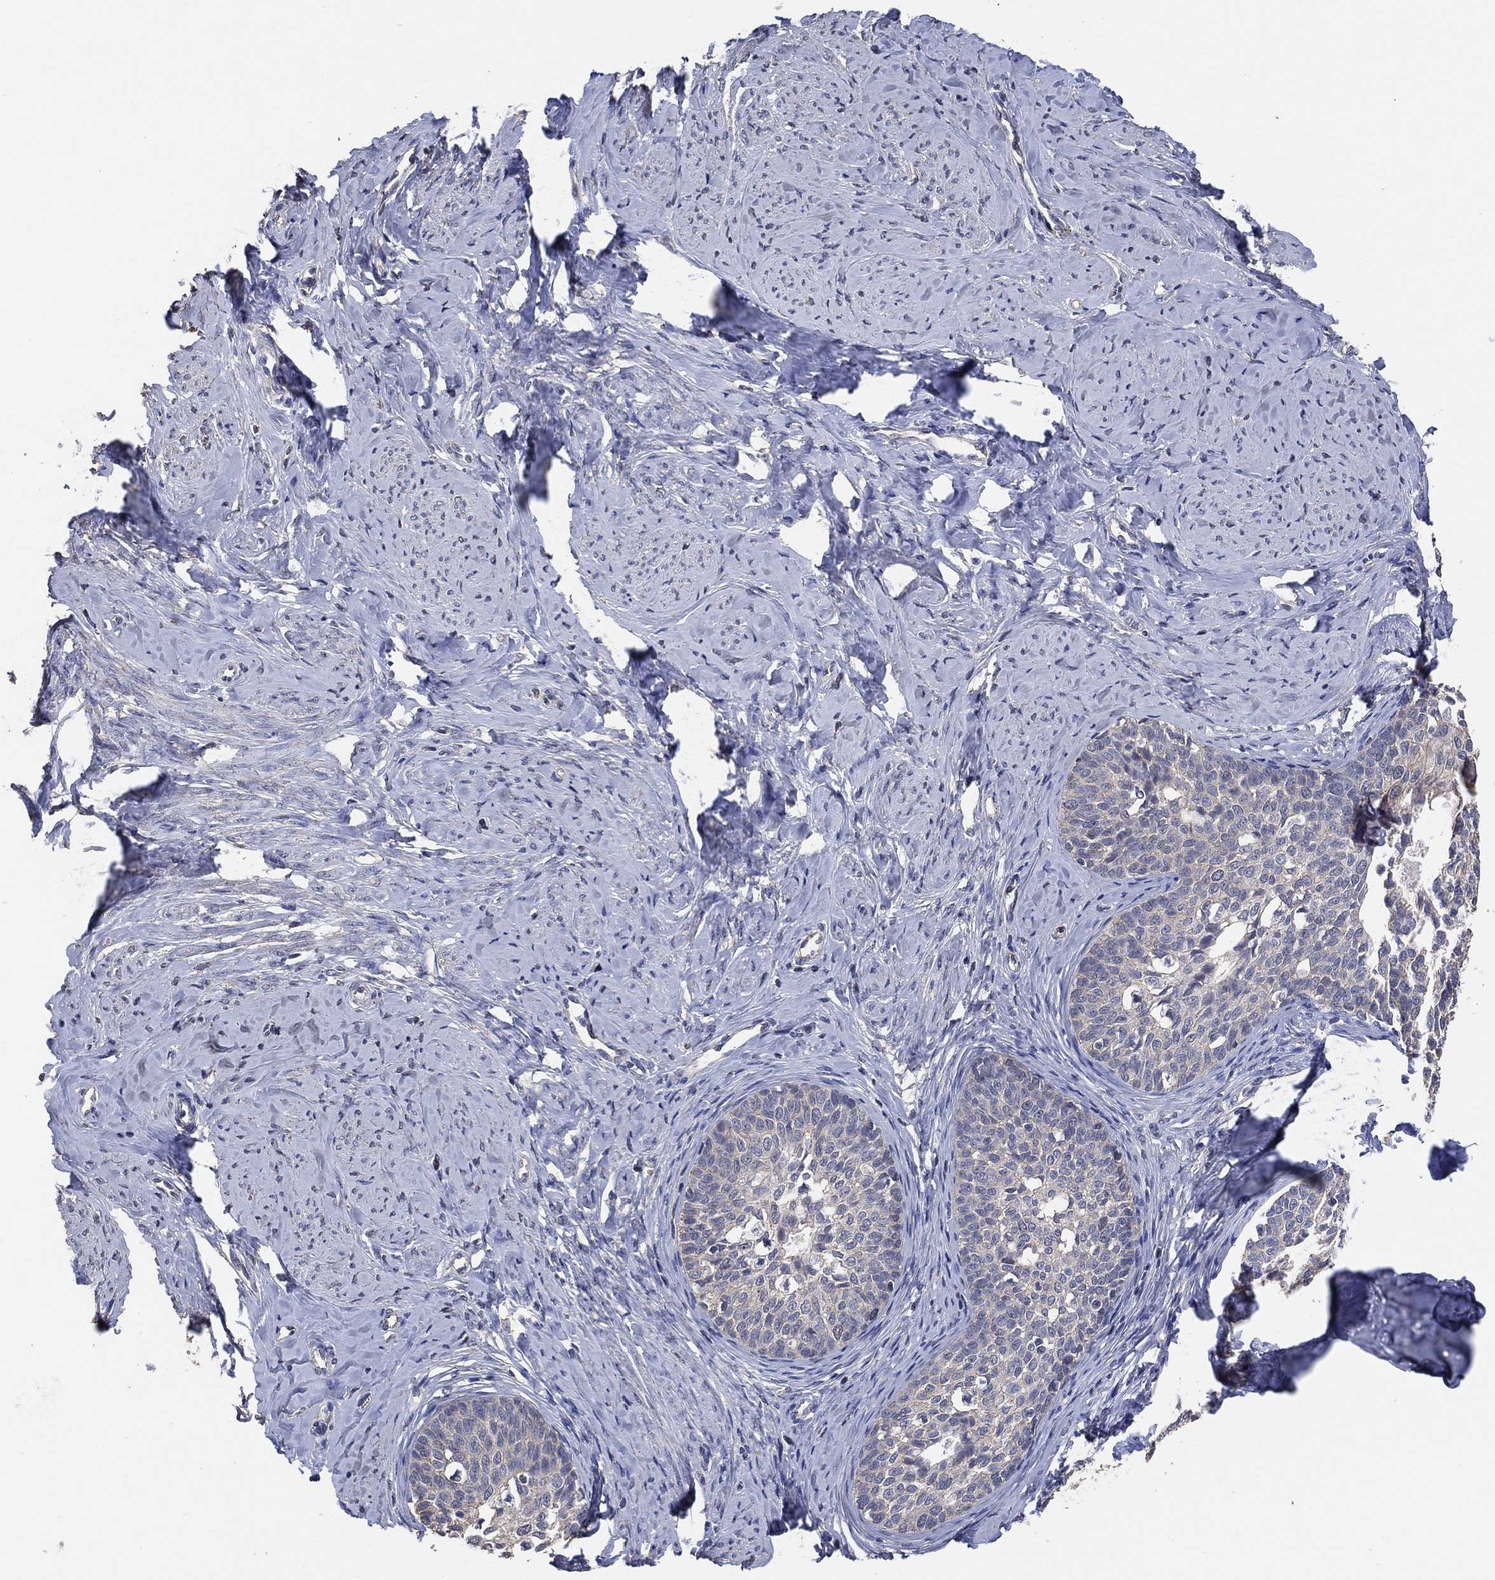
{"staining": {"intensity": "negative", "quantity": "none", "location": "none"}, "tissue": "cervical cancer", "cell_type": "Tumor cells", "image_type": "cancer", "snomed": [{"axis": "morphology", "description": "Squamous cell carcinoma, NOS"}, {"axis": "topography", "description": "Cervix"}], "caption": "Protein analysis of cervical cancer demonstrates no significant positivity in tumor cells.", "gene": "KLK5", "patient": {"sex": "female", "age": 51}}